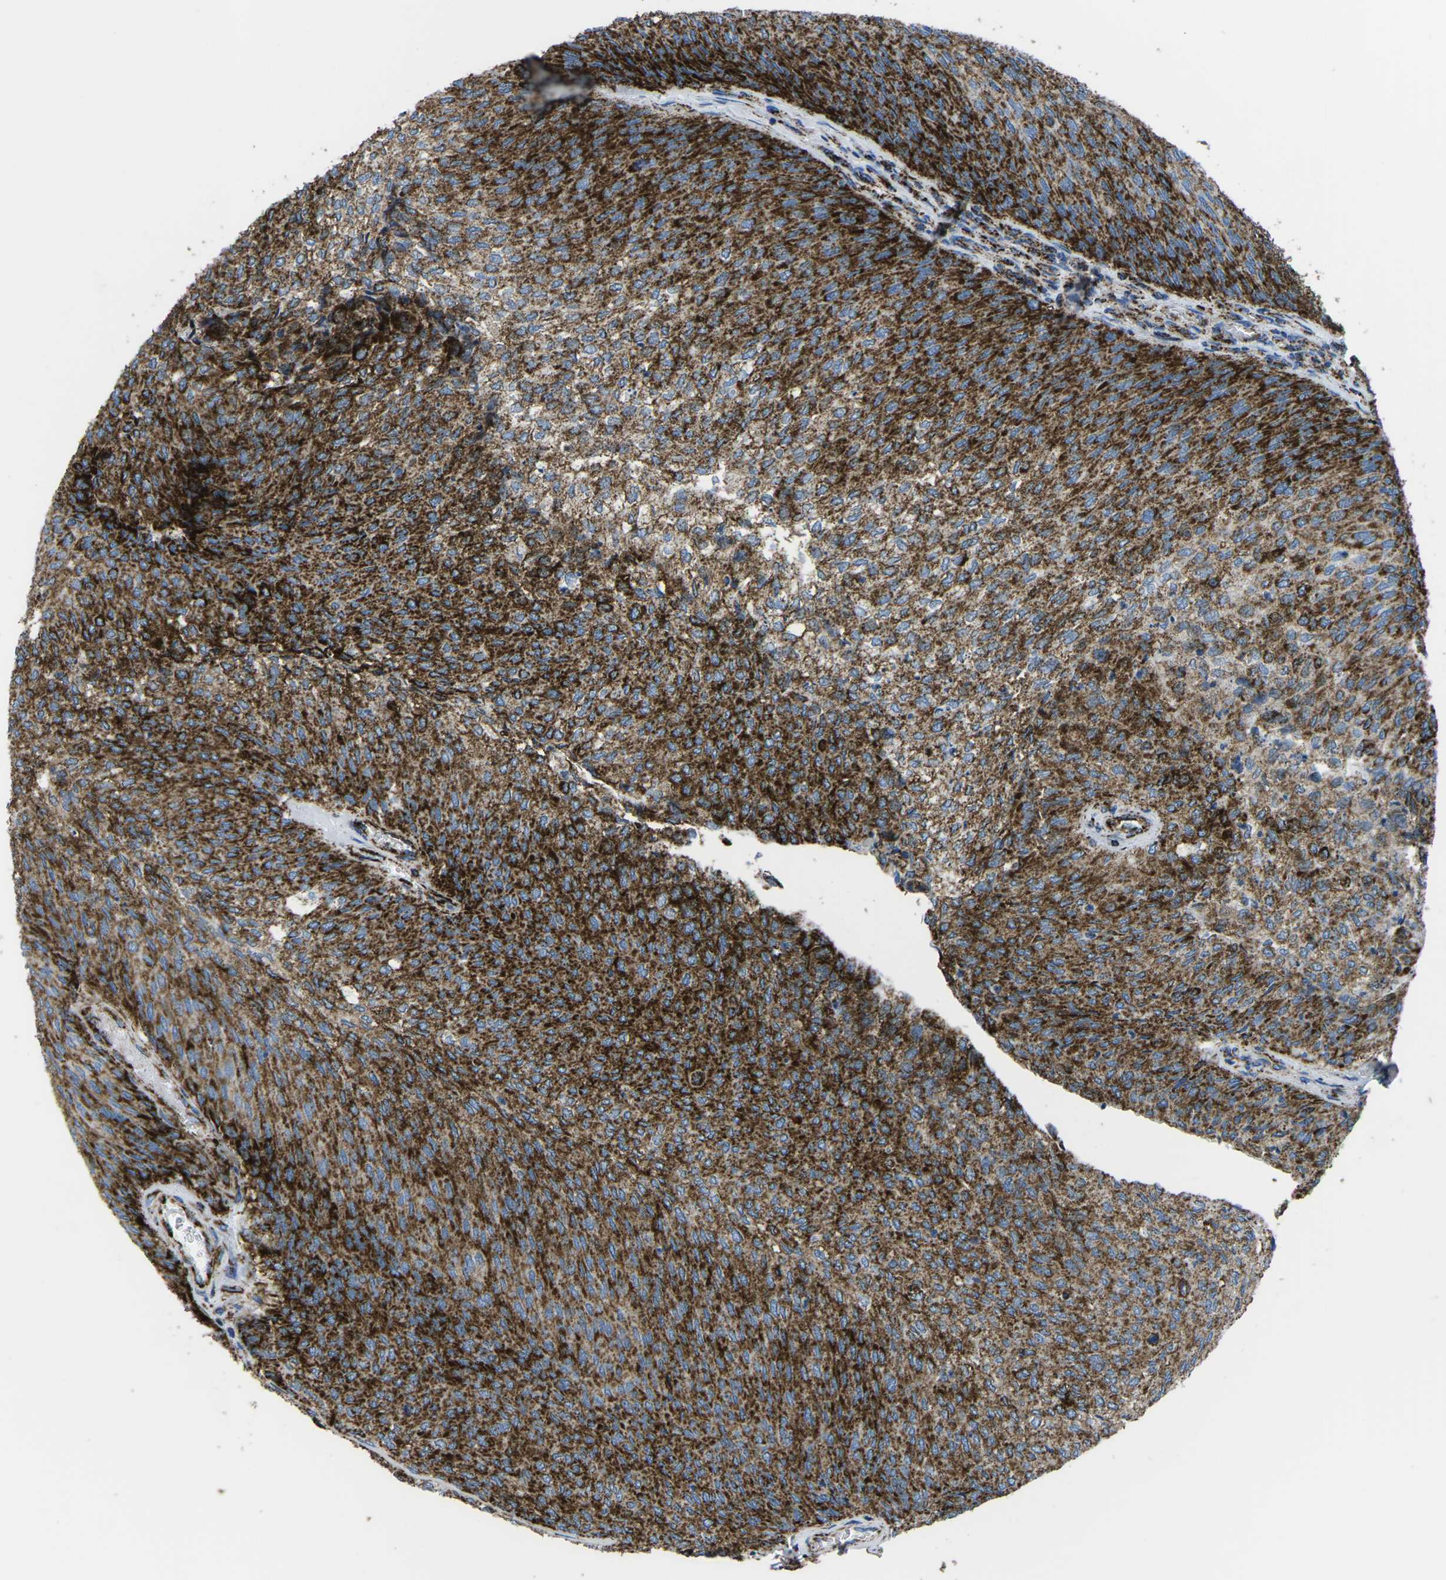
{"staining": {"intensity": "strong", "quantity": ">75%", "location": "cytoplasmic/membranous"}, "tissue": "urothelial cancer", "cell_type": "Tumor cells", "image_type": "cancer", "snomed": [{"axis": "morphology", "description": "Urothelial carcinoma, Low grade"}, {"axis": "topography", "description": "Urinary bladder"}], "caption": "Human low-grade urothelial carcinoma stained with a protein marker shows strong staining in tumor cells.", "gene": "MT-CO2", "patient": {"sex": "female", "age": 79}}